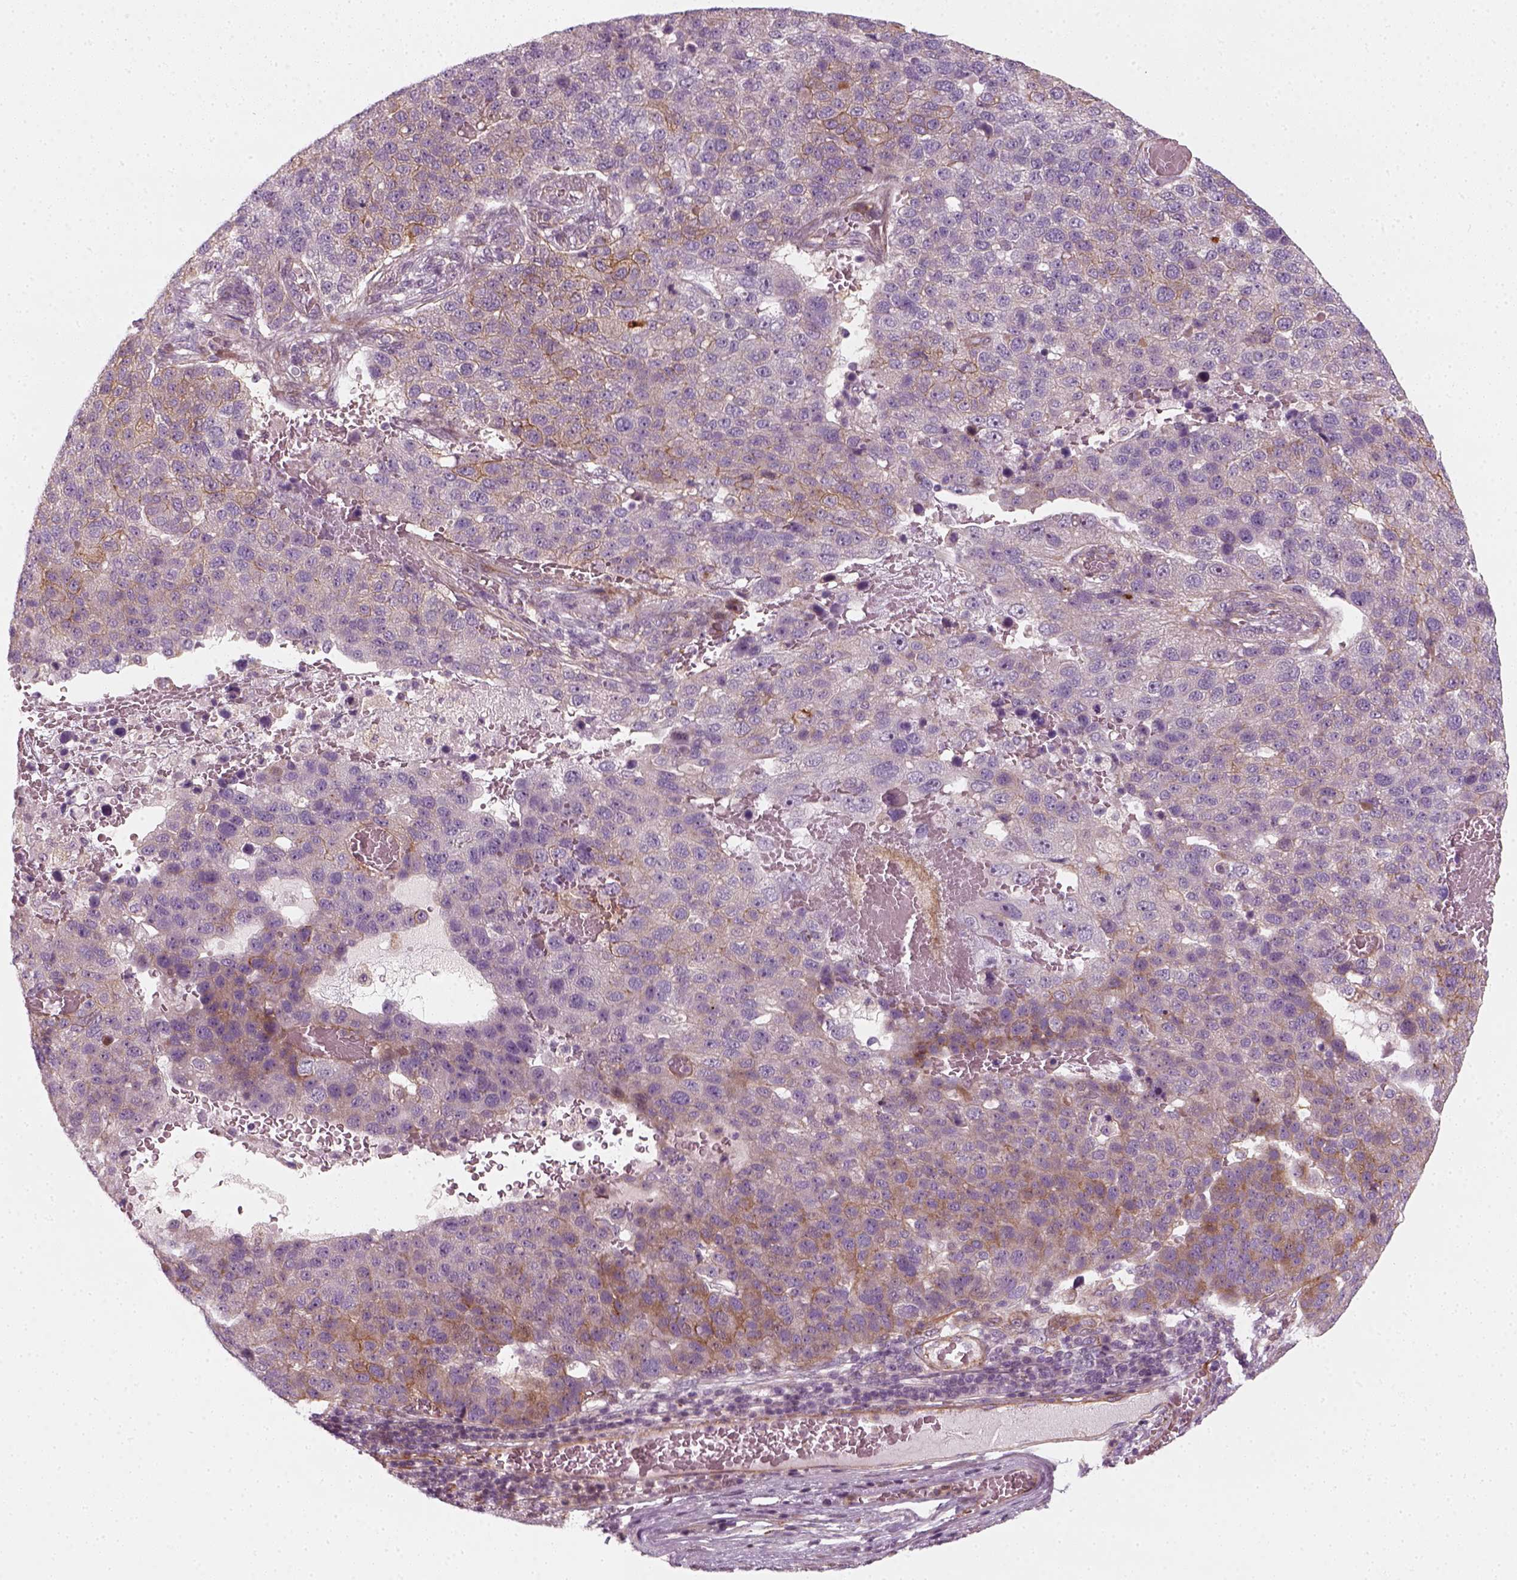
{"staining": {"intensity": "moderate", "quantity": "<25%", "location": "cytoplasmic/membranous"}, "tissue": "pancreatic cancer", "cell_type": "Tumor cells", "image_type": "cancer", "snomed": [{"axis": "morphology", "description": "Adenocarcinoma, NOS"}, {"axis": "topography", "description": "Pancreas"}], "caption": "Tumor cells reveal low levels of moderate cytoplasmic/membranous positivity in approximately <25% of cells in human adenocarcinoma (pancreatic). The staining was performed using DAB (3,3'-diaminobenzidine) to visualize the protein expression in brown, while the nuclei were stained in blue with hematoxylin (Magnification: 20x).", "gene": "DNASE1L1", "patient": {"sex": "female", "age": 61}}